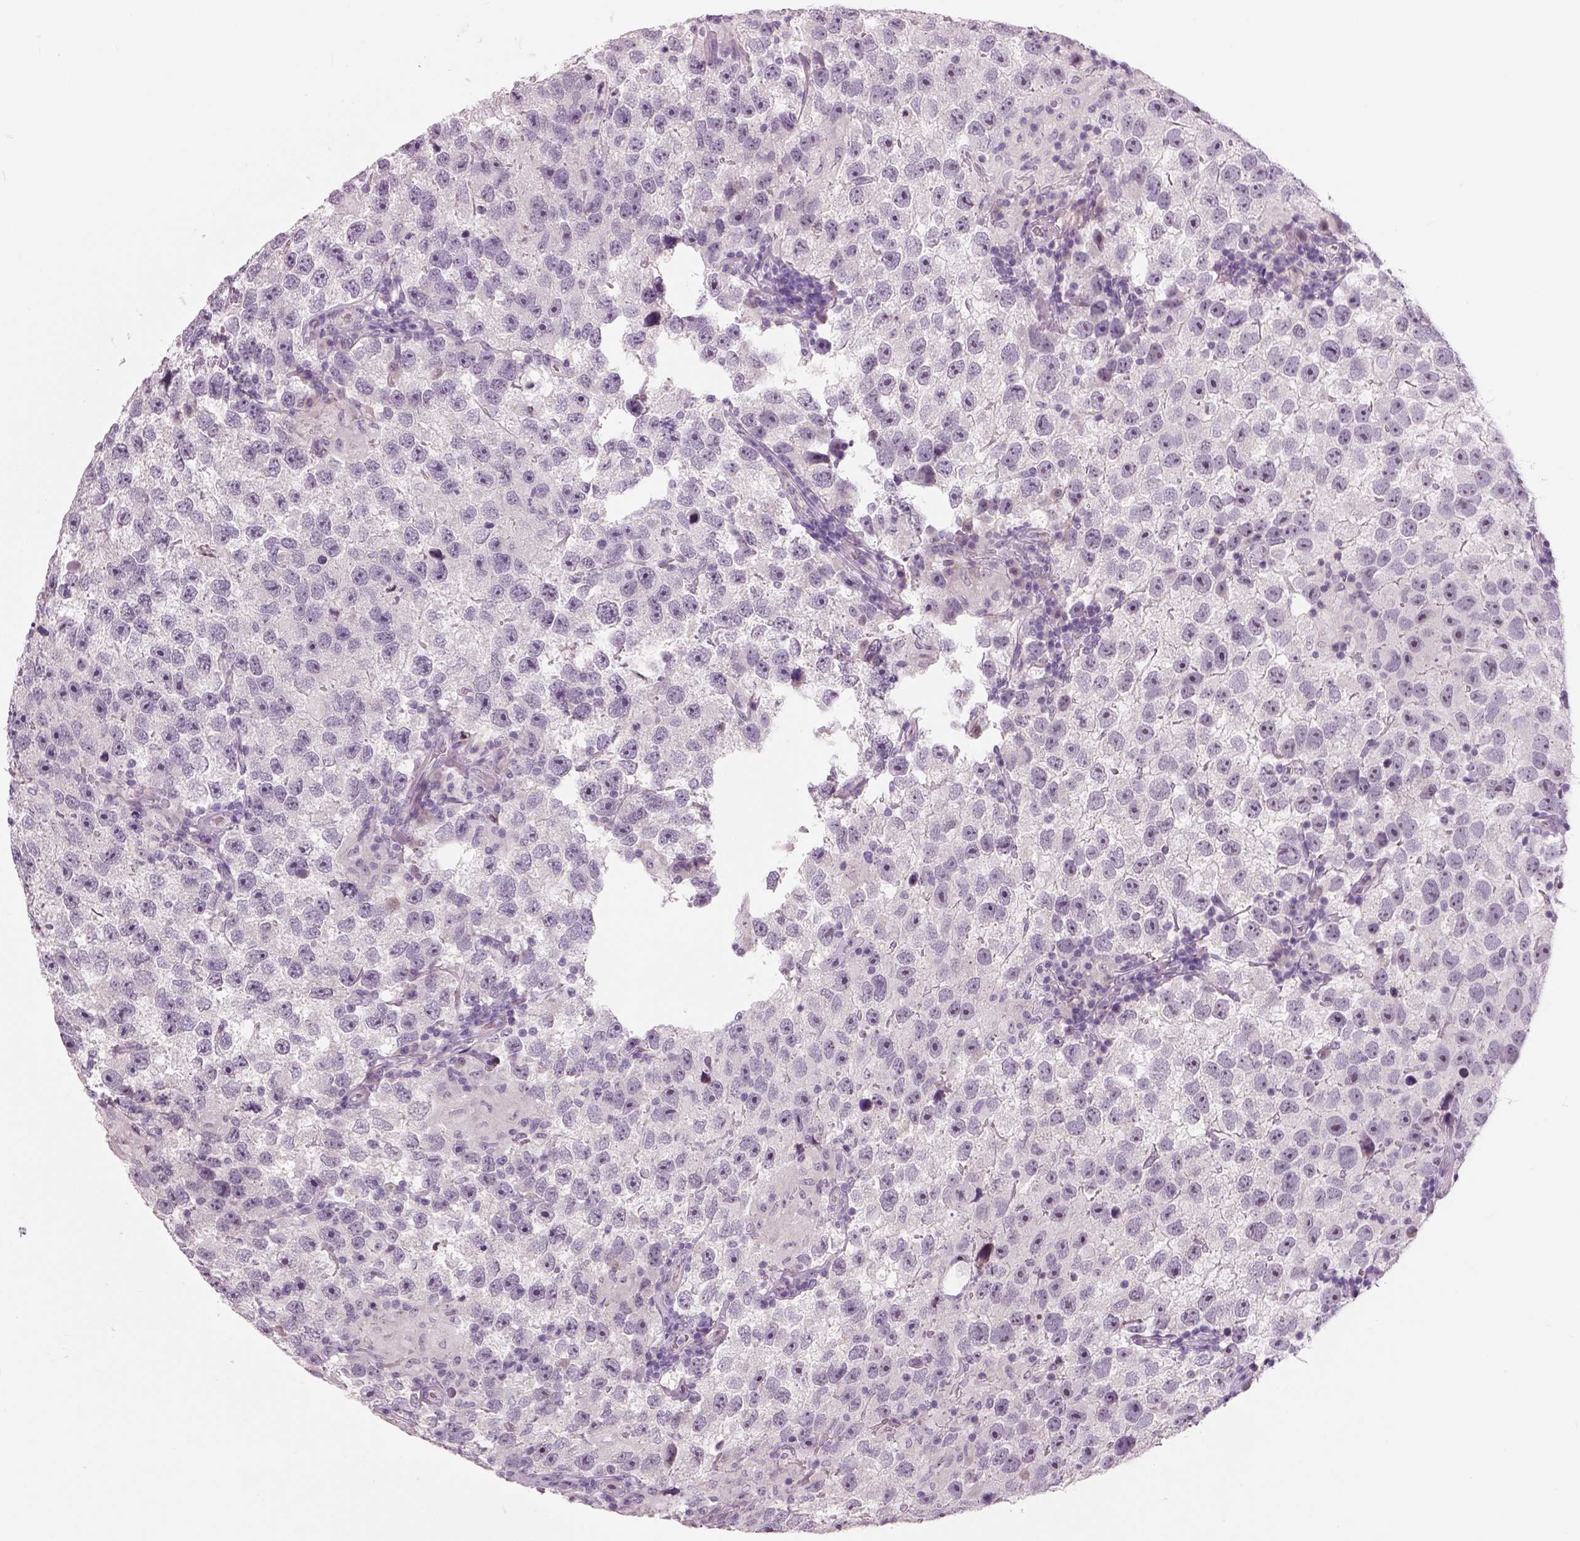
{"staining": {"intensity": "negative", "quantity": "none", "location": "none"}, "tissue": "testis cancer", "cell_type": "Tumor cells", "image_type": "cancer", "snomed": [{"axis": "morphology", "description": "Seminoma, NOS"}, {"axis": "topography", "description": "Testis"}], "caption": "This is an immunohistochemistry (IHC) histopathology image of human testis cancer (seminoma). There is no staining in tumor cells.", "gene": "NECAB1", "patient": {"sex": "male", "age": 26}}